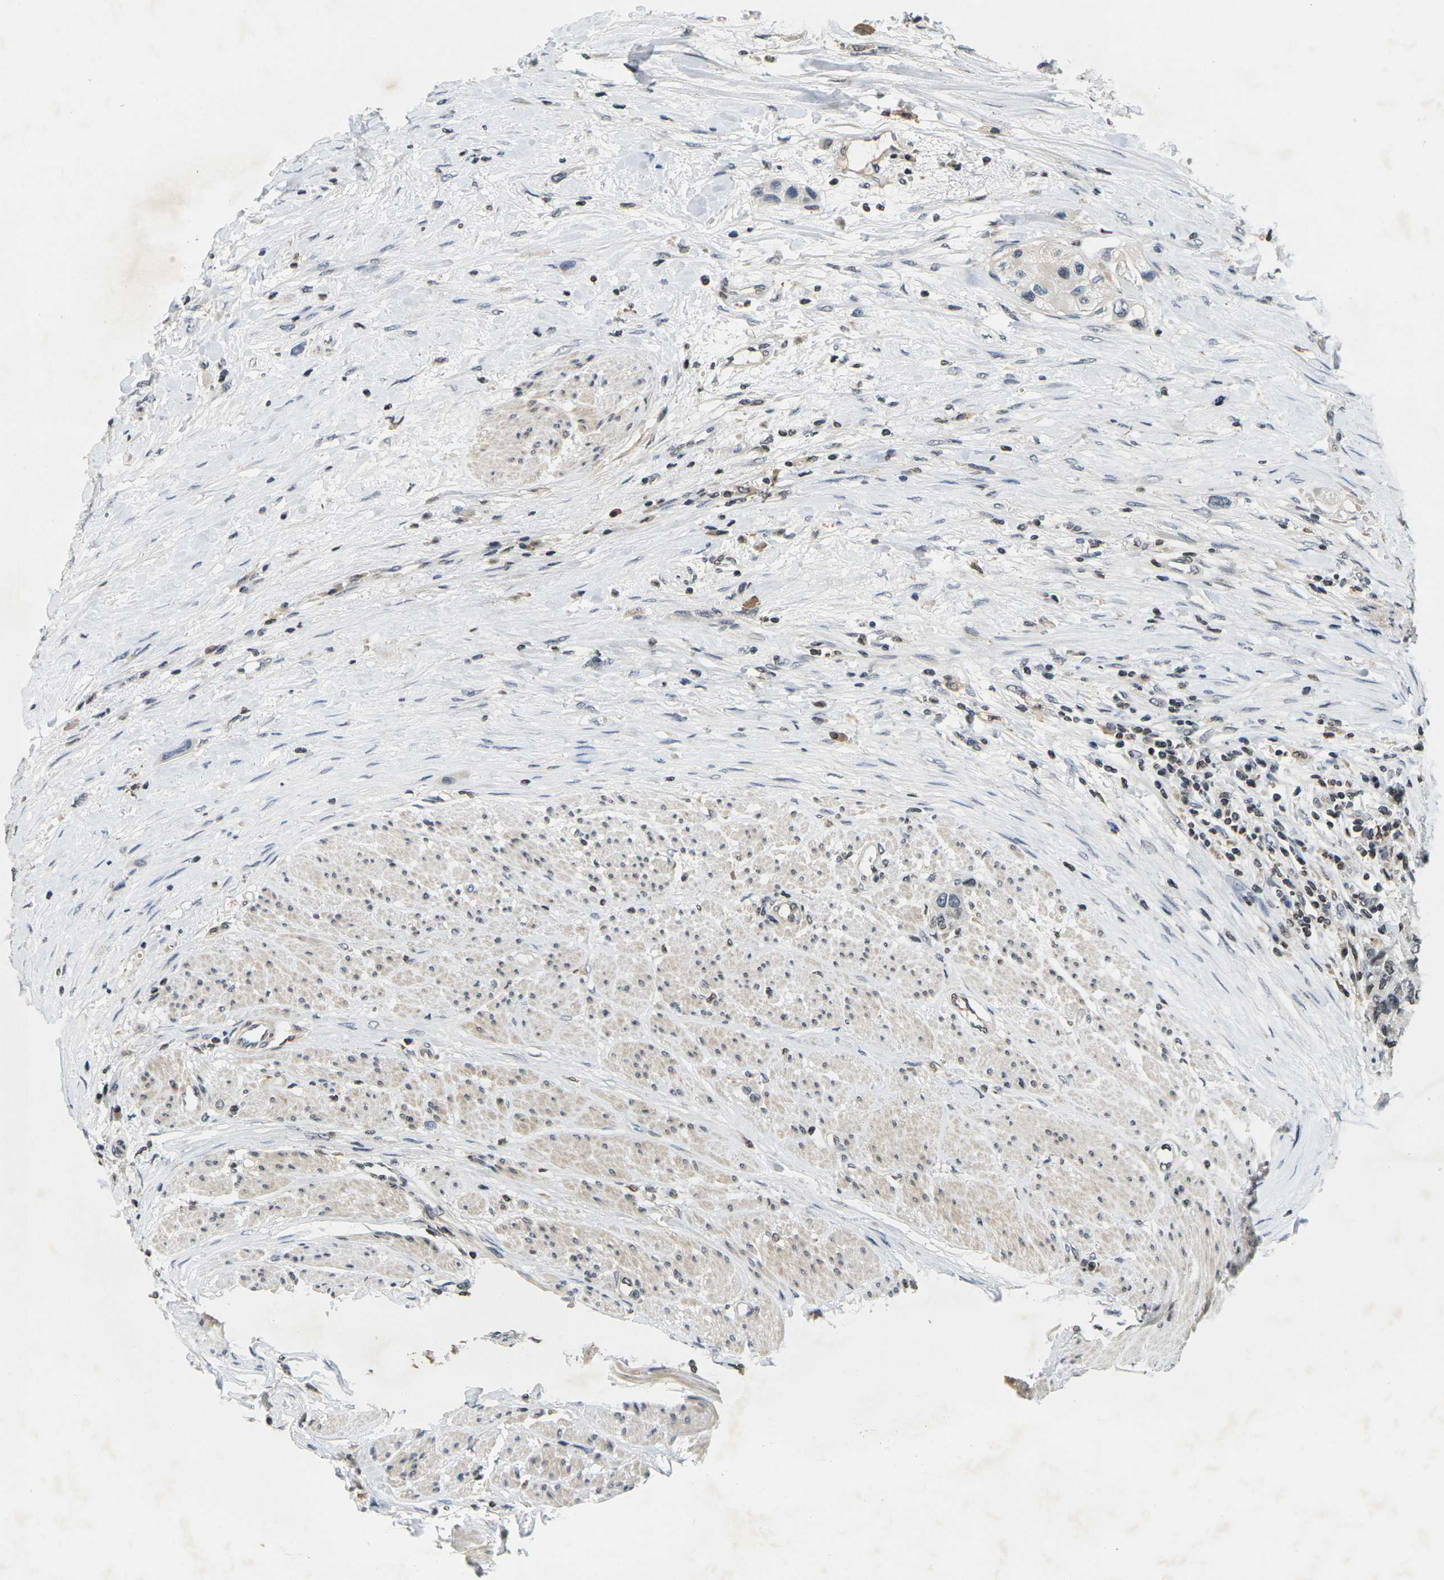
{"staining": {"intensity": "negative", "quantity": "none", "location": "none"}, "tissue": "urothelial cancer", "cell_type": "Tumor cells", "image_type": "cancer", "snomed": [{"axis": "morphology", "description": "Urothelial carcinoma, High grade"}, {"axis": "topography", "description": "Urinary bladder"}], "caption": "Tumor cells are negative for protein expression in human urothelial cancer.", "gene": "C1QC", "patient": {"sex": "female", "age": 56}}